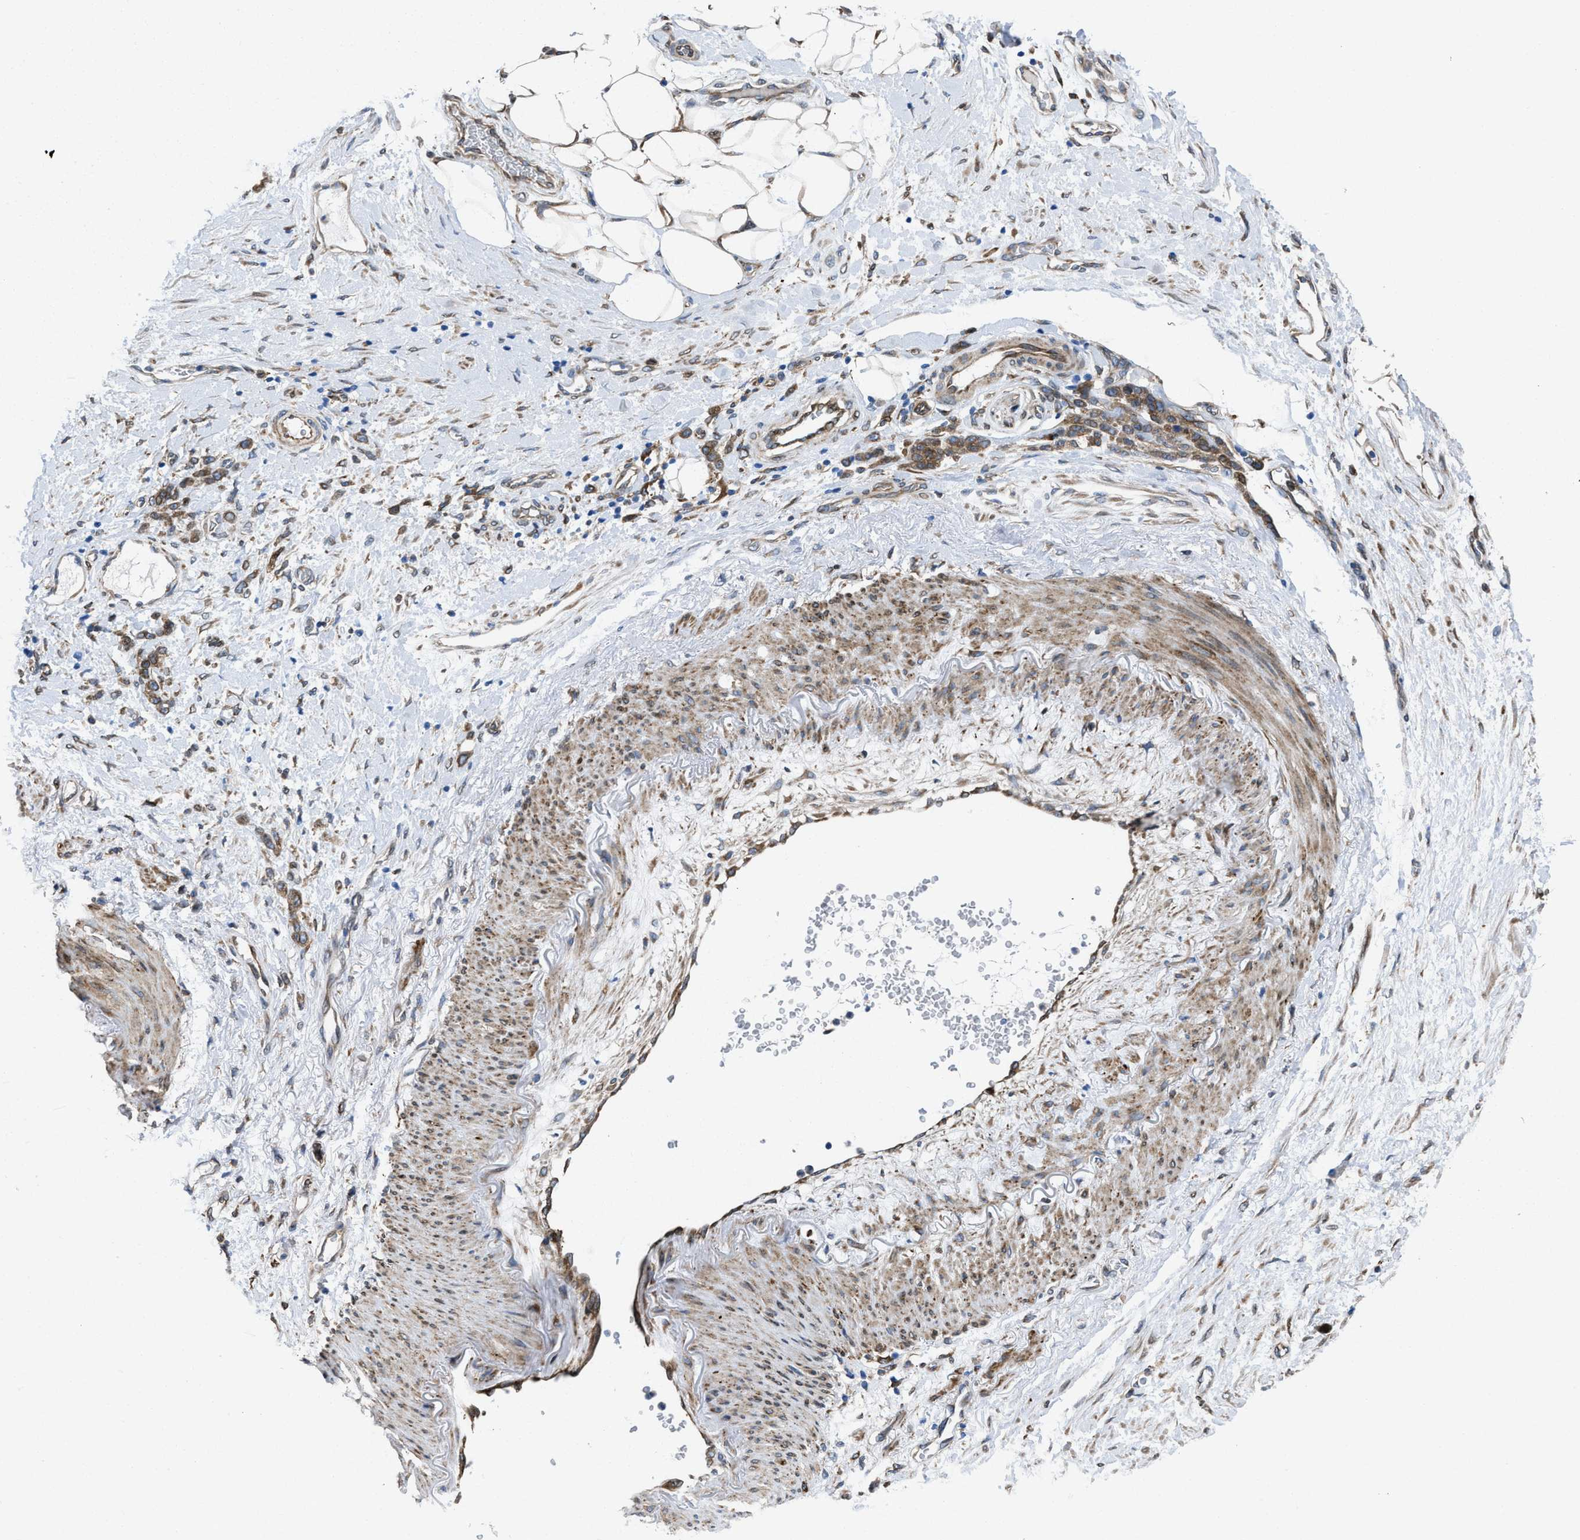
{"staining": {"intensity": "strong", "quantity": ">75%", "location": "cytoplasmic/membranous"}, "tissue": "stomach cancer", "cell_type": "Tumor cells", "image_type": "cancer", "snomed": [{"axis": "morphology", "description": "Adenocarcinoma, NOS"}, {"axis": "topography", "description": "Stomach"}], "caption": "Immunohistochemical staining of stomach cancer (adenocarcinoma) exhibits high levels of strong cytoplasmic/membranous protein expression in about >75% of tumor cells.", "gene": "ERLIN2", "patient": {"sex": "male", "age": 82}}